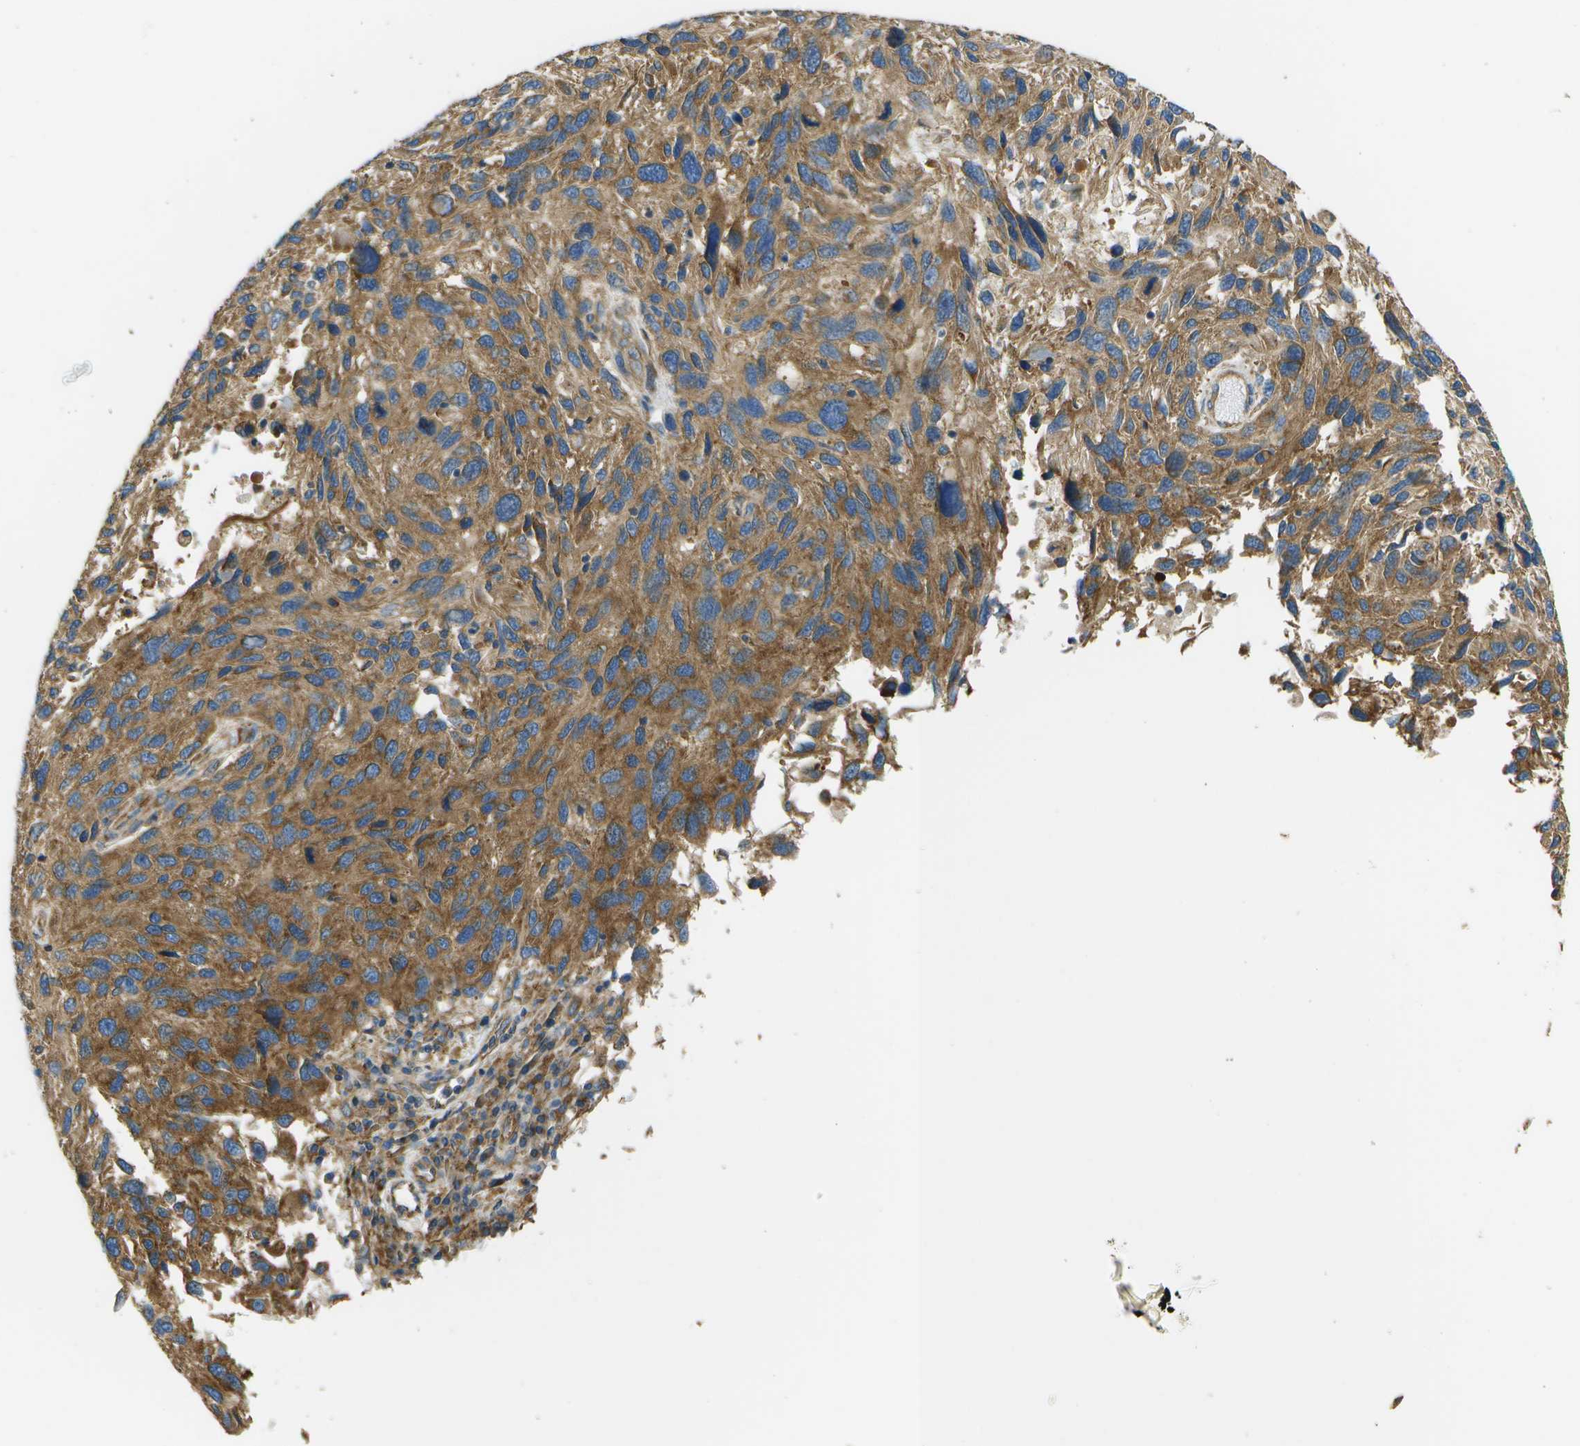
{"staining": {"intensity": "moderate", "quantity": ">75%", "location": "cytoplasmic/membranous"}, "tissue": "melanoma", "cell_type": "Tumor cells", "image_type": "cancer", "snomed": [{"axis": "morphology", "description": "Malignant melanoma, NOS"}, {"axis": "topography", "description": "Skin"}], "caption": "Human melanoma stained with a brown dye exhibits moderate cytoplasmic/membranous positive positivity in about >75% of tumor cells.", "gene": "CLTC", "patient": {"sex": "male", "age": 53}}